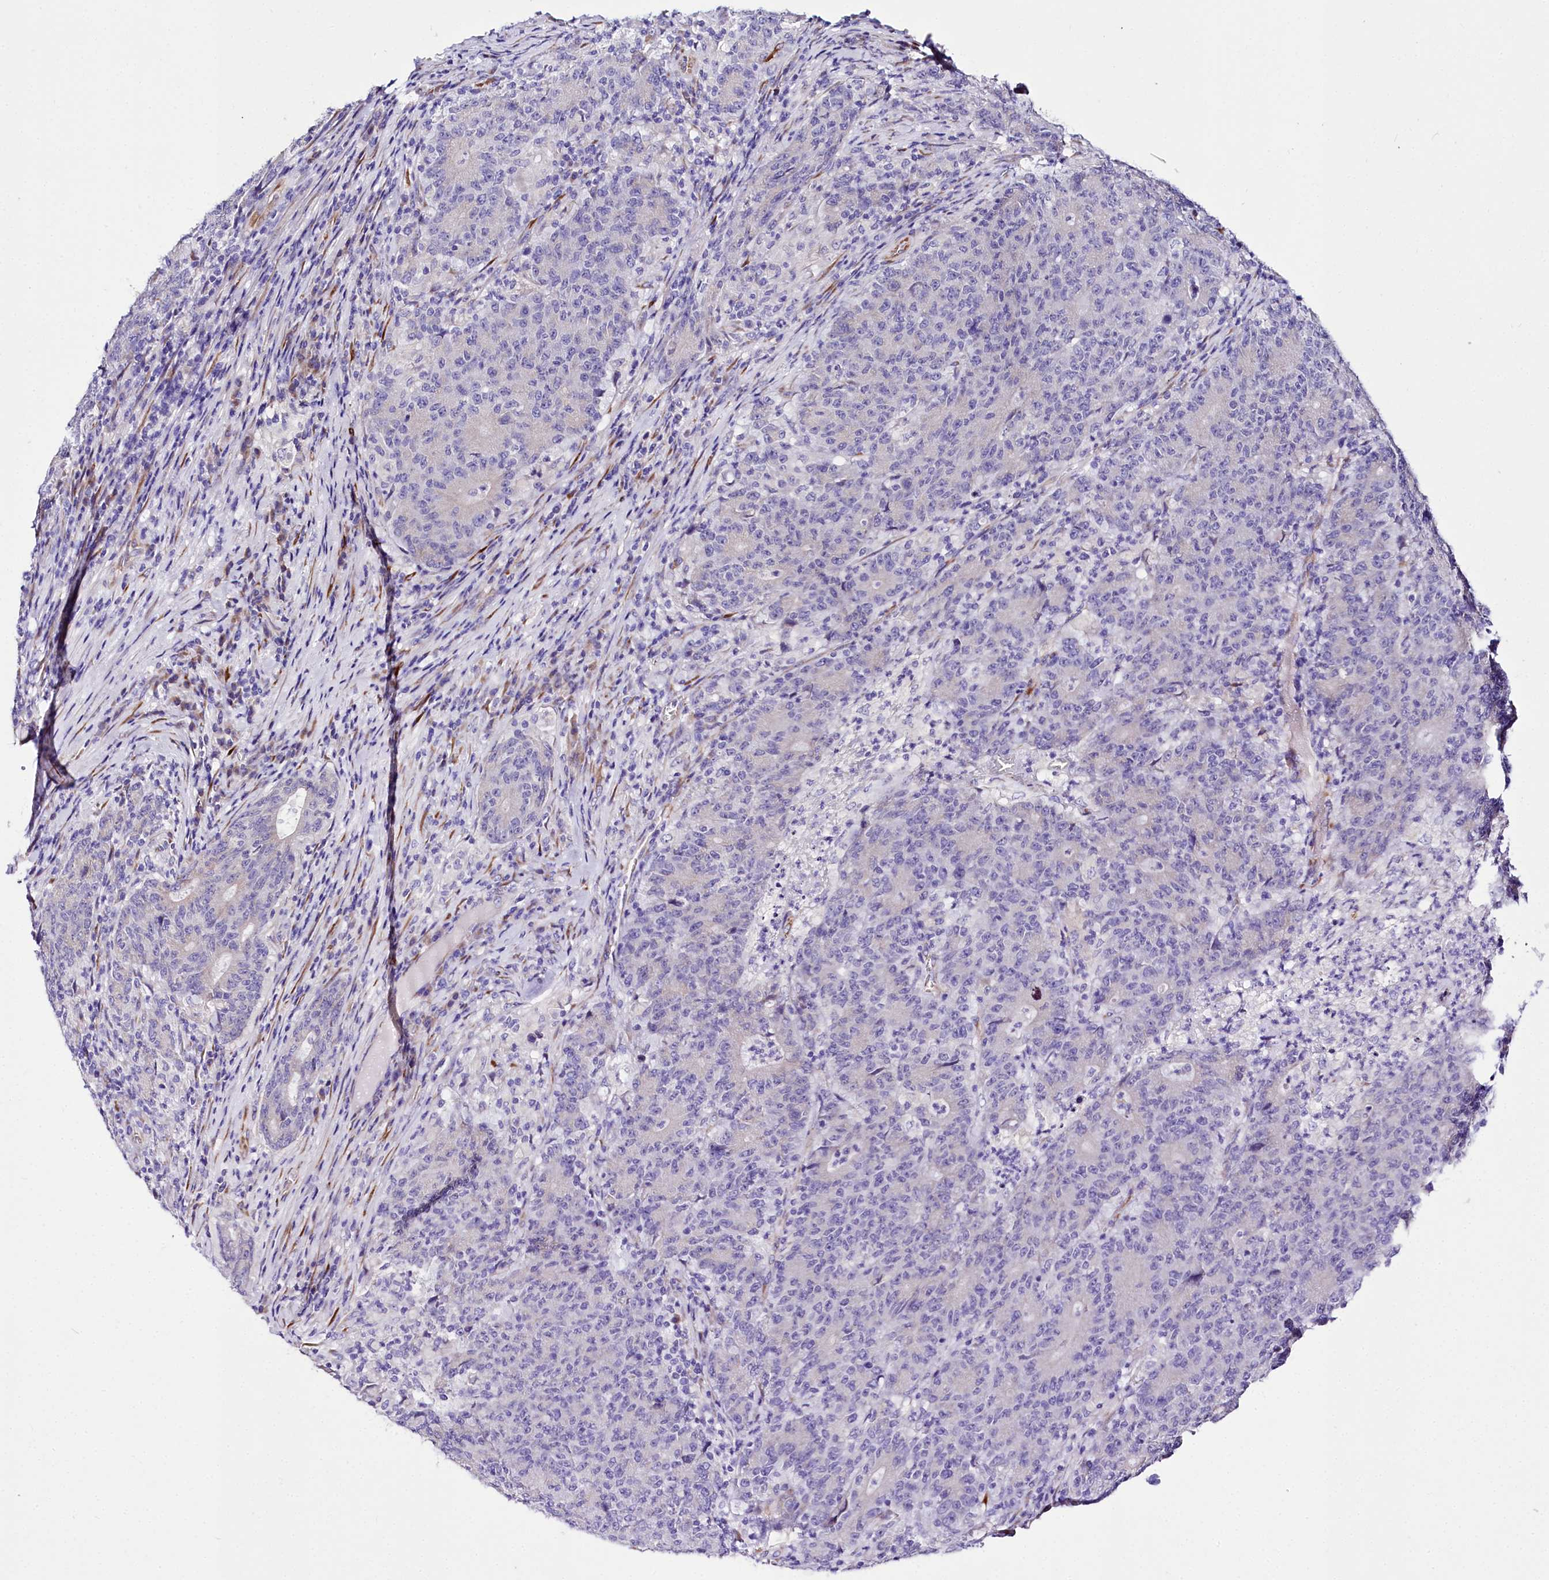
{"staining": {"intensity": "negative", "quantity": "none", "location": "none"}, "tissue": "colorectal cancer", "cell_type": "Tumor cells", "image_type": "cancer", "snomed": [{"axis": "morphology", "description": "Adenocarcinoma, NOS"}, {"axis": "topography", "description": "Colon"}], "caption": "Colorectal cancer was stained to show a protein in brown. There is no significant expression in tumor cells.", "gene": "A2ML1", "patient": {"sex": "female", "age": 75}}